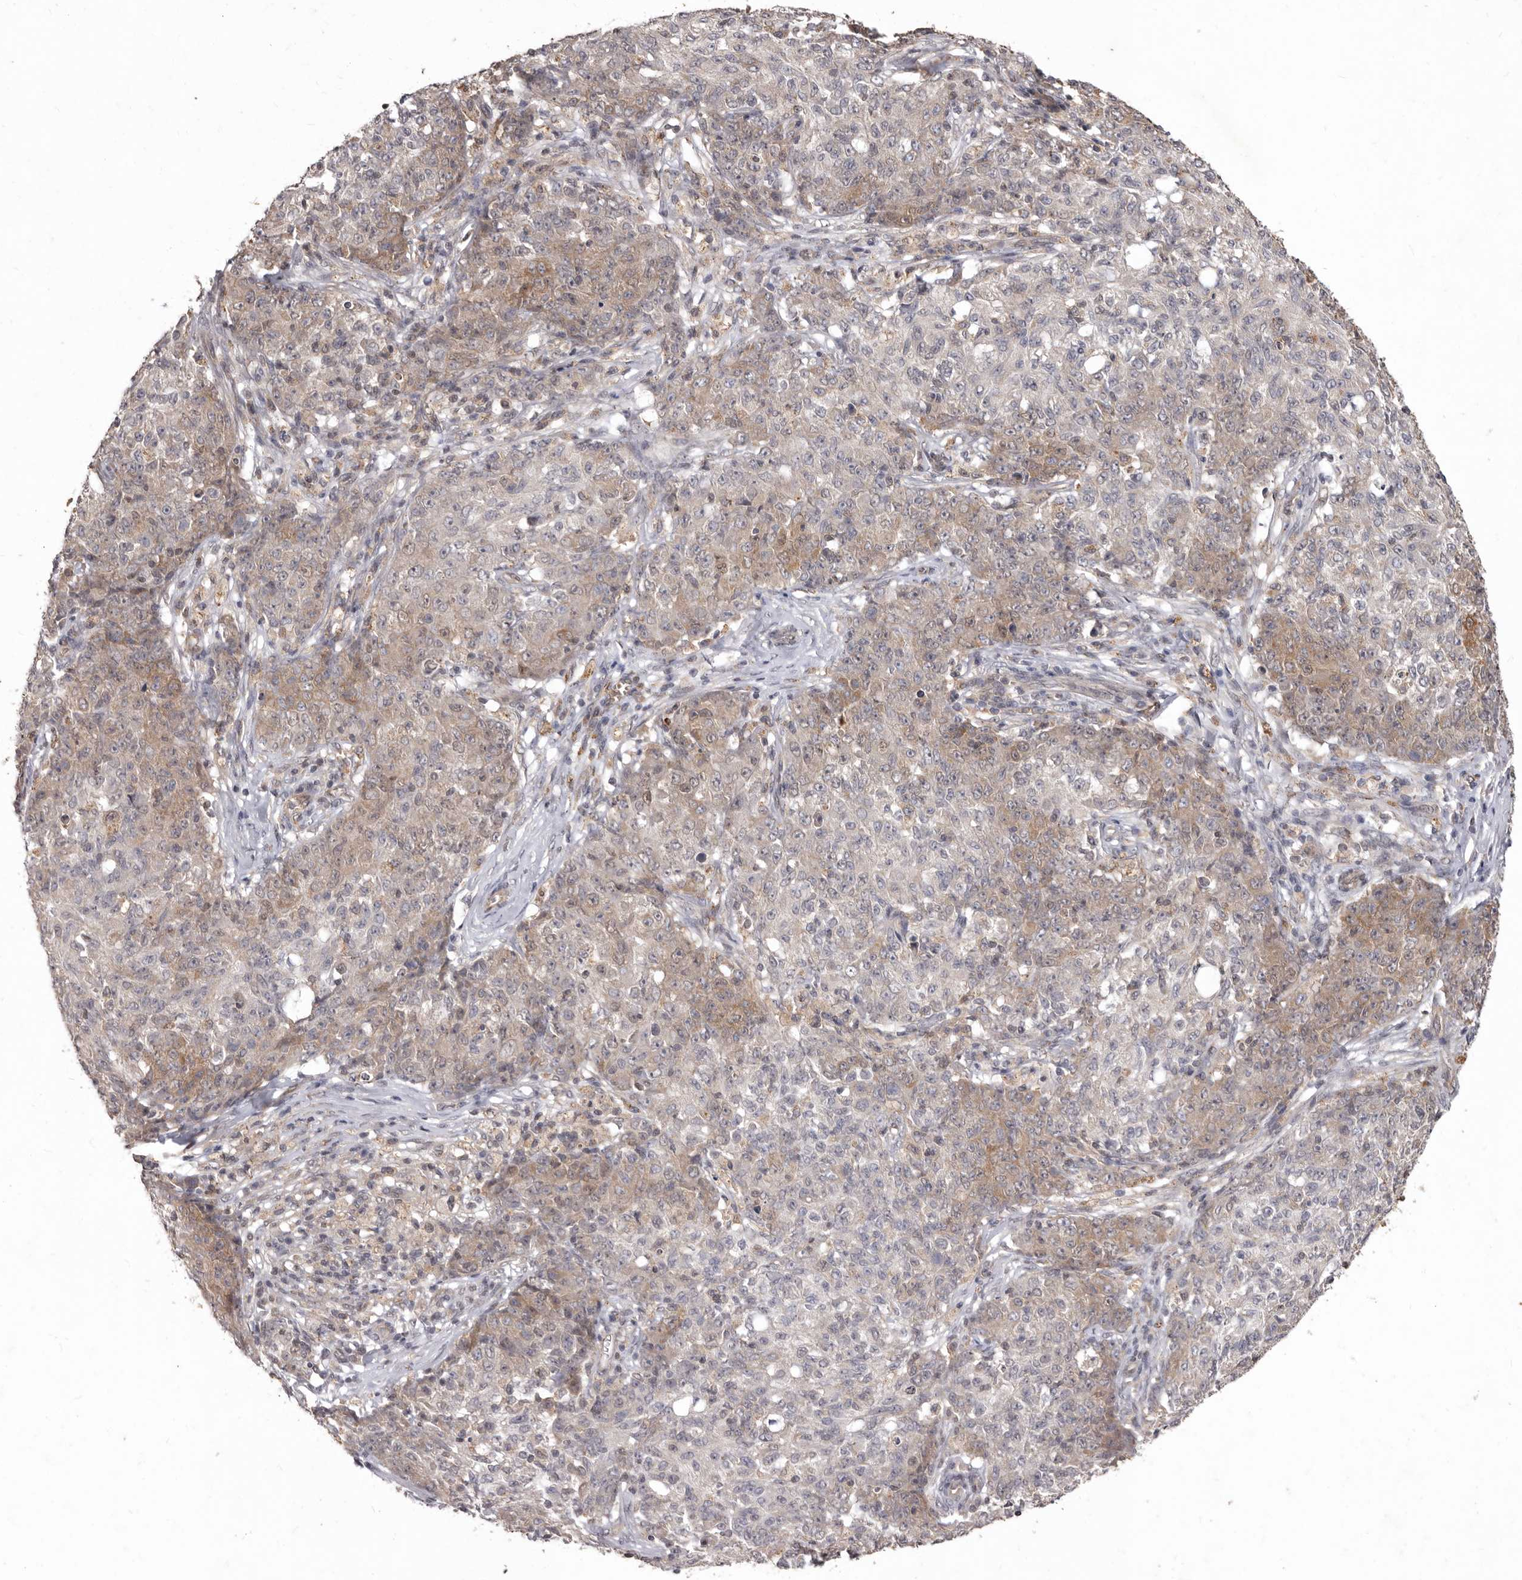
{"staining": {"intensity": "weak", "quantity": "25%-75%", "location": "cytoplasmic/membranous,nuclear"}, "tissue": "ovarian cancer", "cell_type": "Tumor cells", "image_type": "cancer", "snomed": [{"axis": "morphology", "description": "Carcinoma, endometroid"}, {"axis": "topography", "description": "Ovary"}], "caption": "DAB immunohistochemical staining of human ovarian endometroid carcinoma displays weak cytoplasmic/membranous and nuclear protein expression in about 25%-75% of tumor cells.", "gene": "ACLY", "patient": {"sex": "female", "age": 42}}